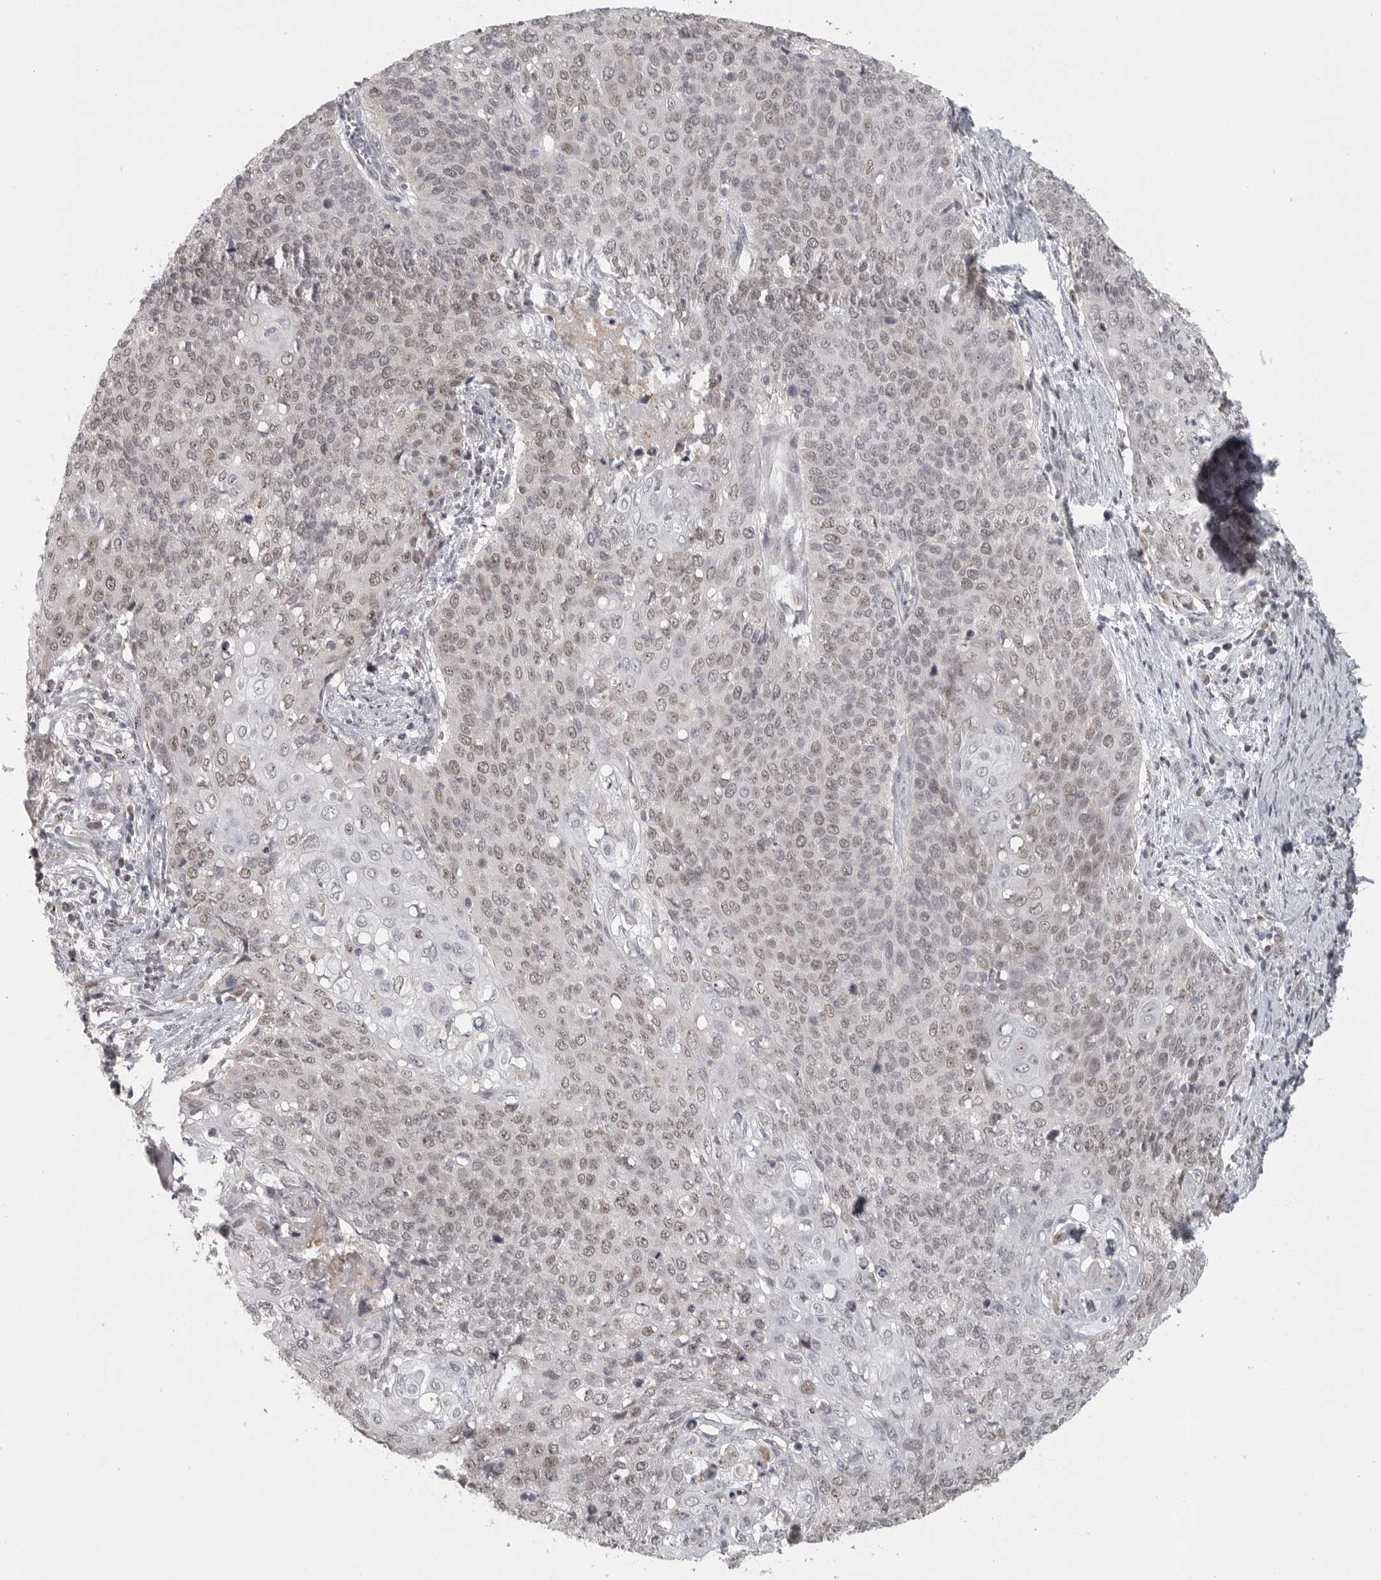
{"staining": {"intensity": "weak", "quantity": ">75%", "location": "nuclear"}, "tissue": "cervical cancer", "cell_type": "Tumor cells", "image_type": "cancer", "snomed": [{"axis": "morphology", "description": "Squamous cell carcinoma, NOS"}, {"axis": "topography", "description": "Cervix"}], "caption": "This image reveals cervical squamous cell carcinoma stained with immunohistochemistry (IHC) to label a protein in brown. The nuclear of tumor cells show weak positivity for the protein. Nuclei are counter-stained blue.", "gene": "POLE2", "patient": {"sex": "female", "age": 39}}